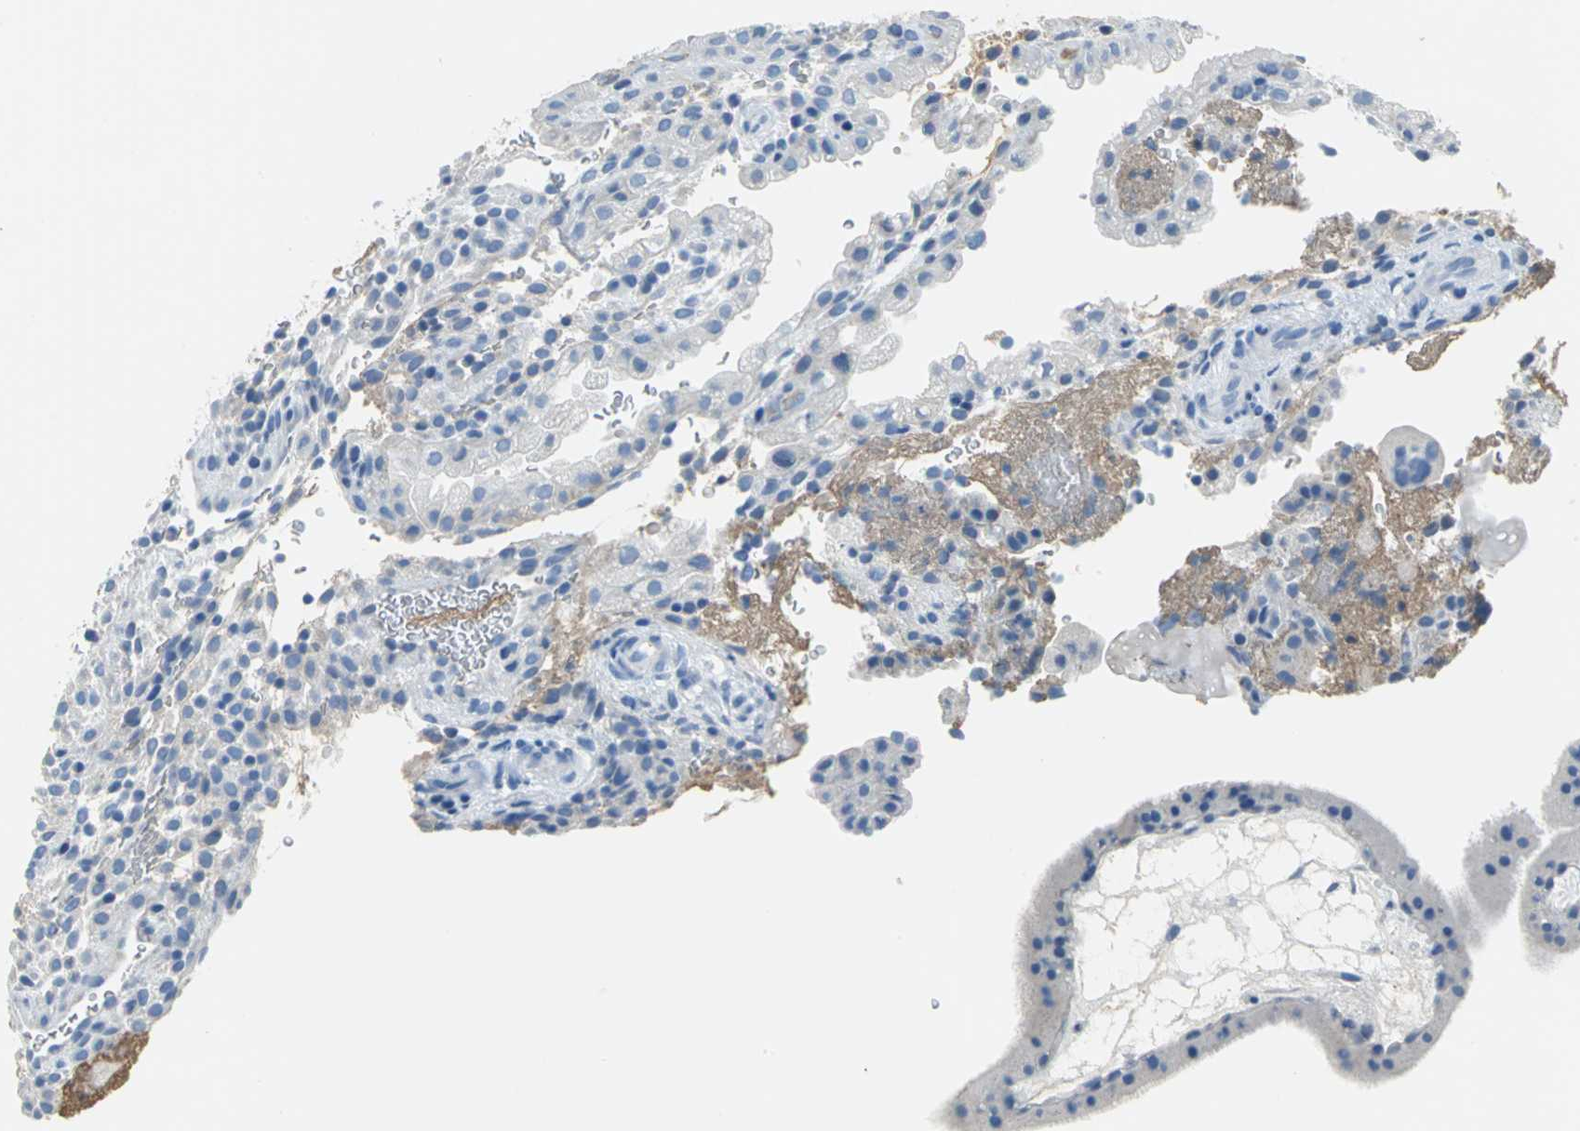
{"staining": {"intensity": "negative", "quantity": "none", "location": "none"}, "tissue": "placenta", "cell_type": "Decidual cells", "image_type": "normal", "snomed": [{"axis": "morphology", "description": "Normal tissue, NOS"}, {"axis": "topography", "description": "Placenta"}], "caption": "Immunohistochemistry image of benign placenta: placenta stained with DAB shows no significant protein expression in decidual cells. The staining is performed using DAB brown chromogen with nuclei counter-stained in using hematoxylin.", "gene": "ALOX15", "patient": {"sex": "female", "age": 19}}